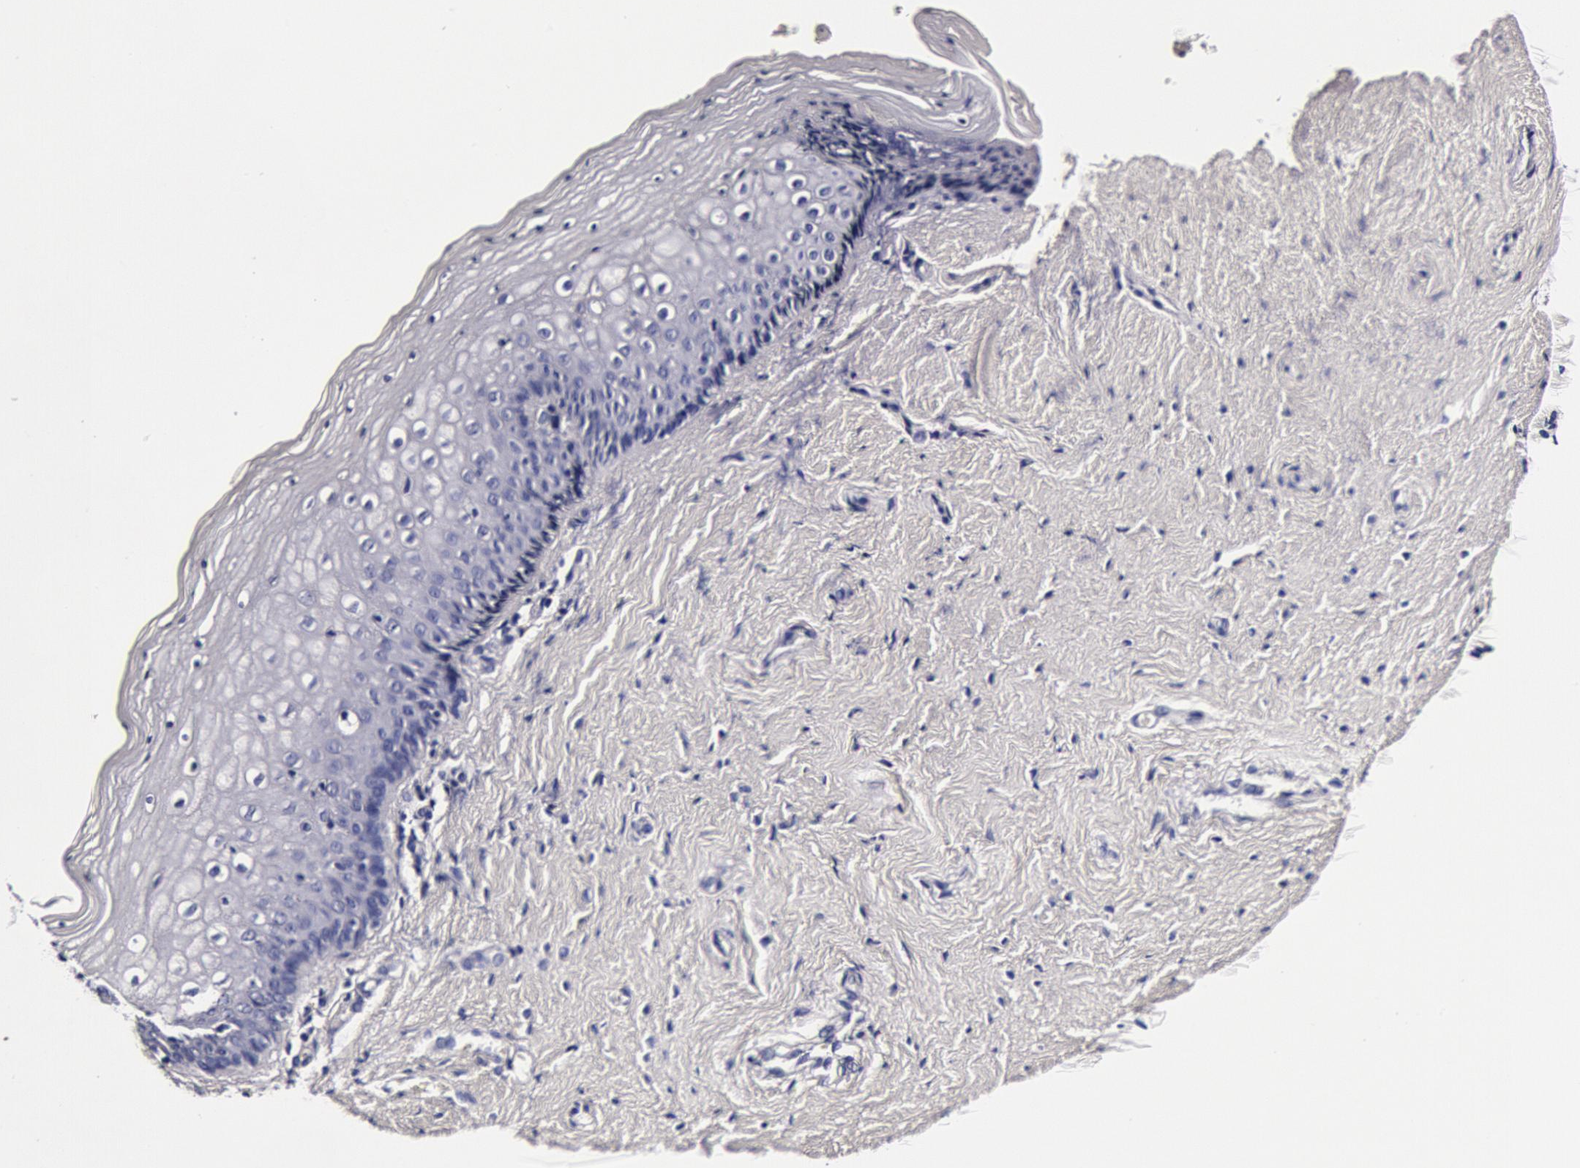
{"staining": {"intensity": "negative", "quantity": "none", "location": "none"}, "tissue": "vagina", "cell_type": "Squamous epithelial cells", "image_type": "normal", "snomed": [{"axis": "morphology", "description": "Normal tissue, NOS"}, {"axis": "topography", "description": "Vagina"}], "caption": "Vagina was stained to show a protein in brown. There is no significant positivity in squamous epithelial cells. (Stains: DAB (3,3'-diaminobenzidine) IHC with hematoxylin counter stain, Microscopy: brightfield microscopy at high magnification).", "gene": "CCDC22", "patient": {"sex": "female", "age": 46}}